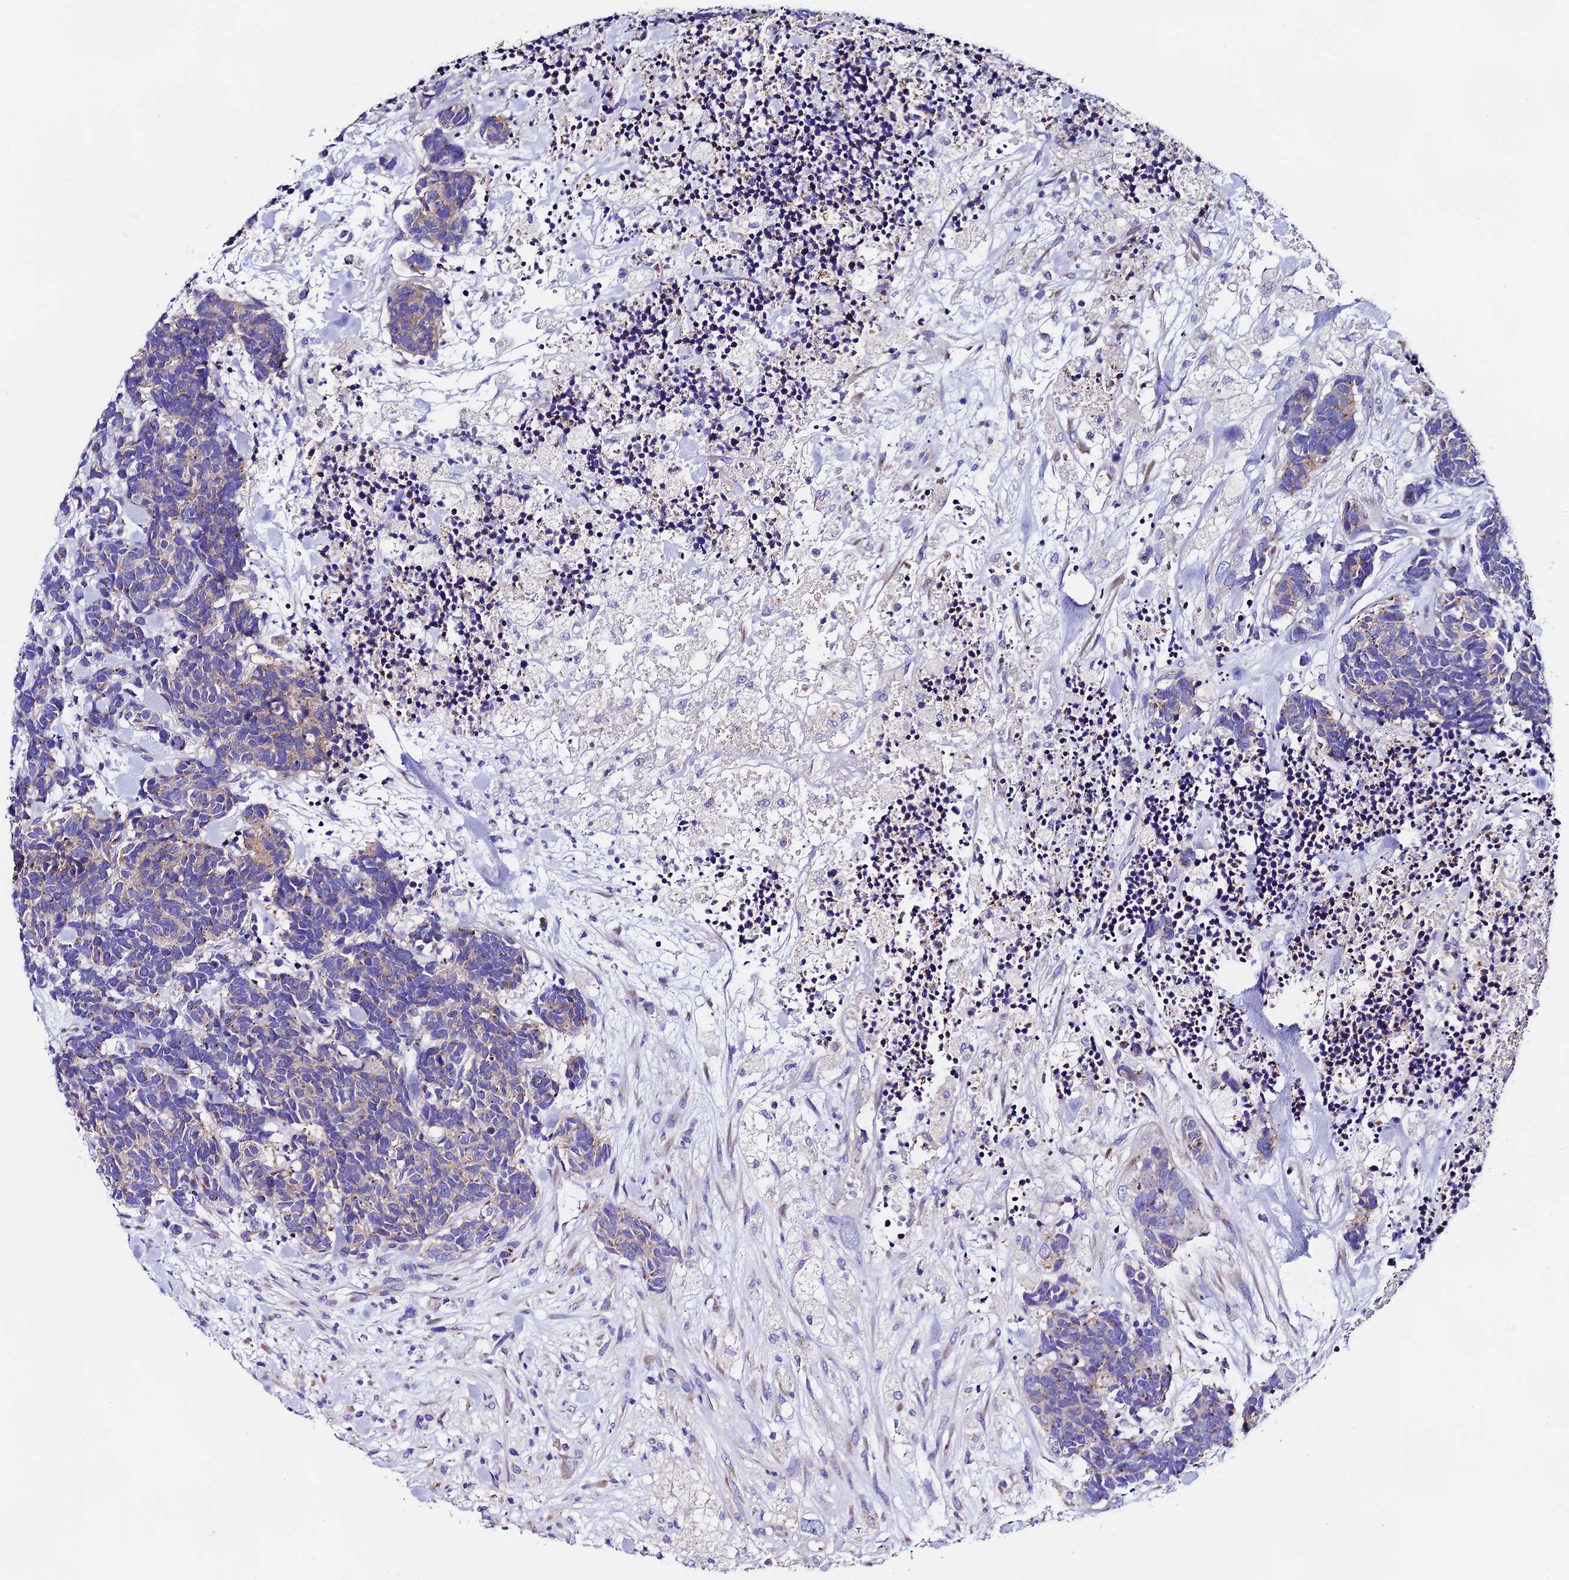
{"staining": {"intensity": "weak", "quantity": "<25%", "location": "cytoplasmic/membranous"}, "tissue": "carcinoid", "cell_type": "Tumor cells", "image_type": "cancer", "snomed": [{"axis": "morphology", "description": "Carcinoma, NOS"}, {"axis": "morphology", "description": "Carcinoid, malignant, NOS"}, {"axis": "topography", "description": "Prostate"}], "caption": "Human carcinoma stained for a protein using IHC exhibits no staining in tumor cells.", "gene": "COMTD1", "patient": {"sex": "male", "age": 57}}